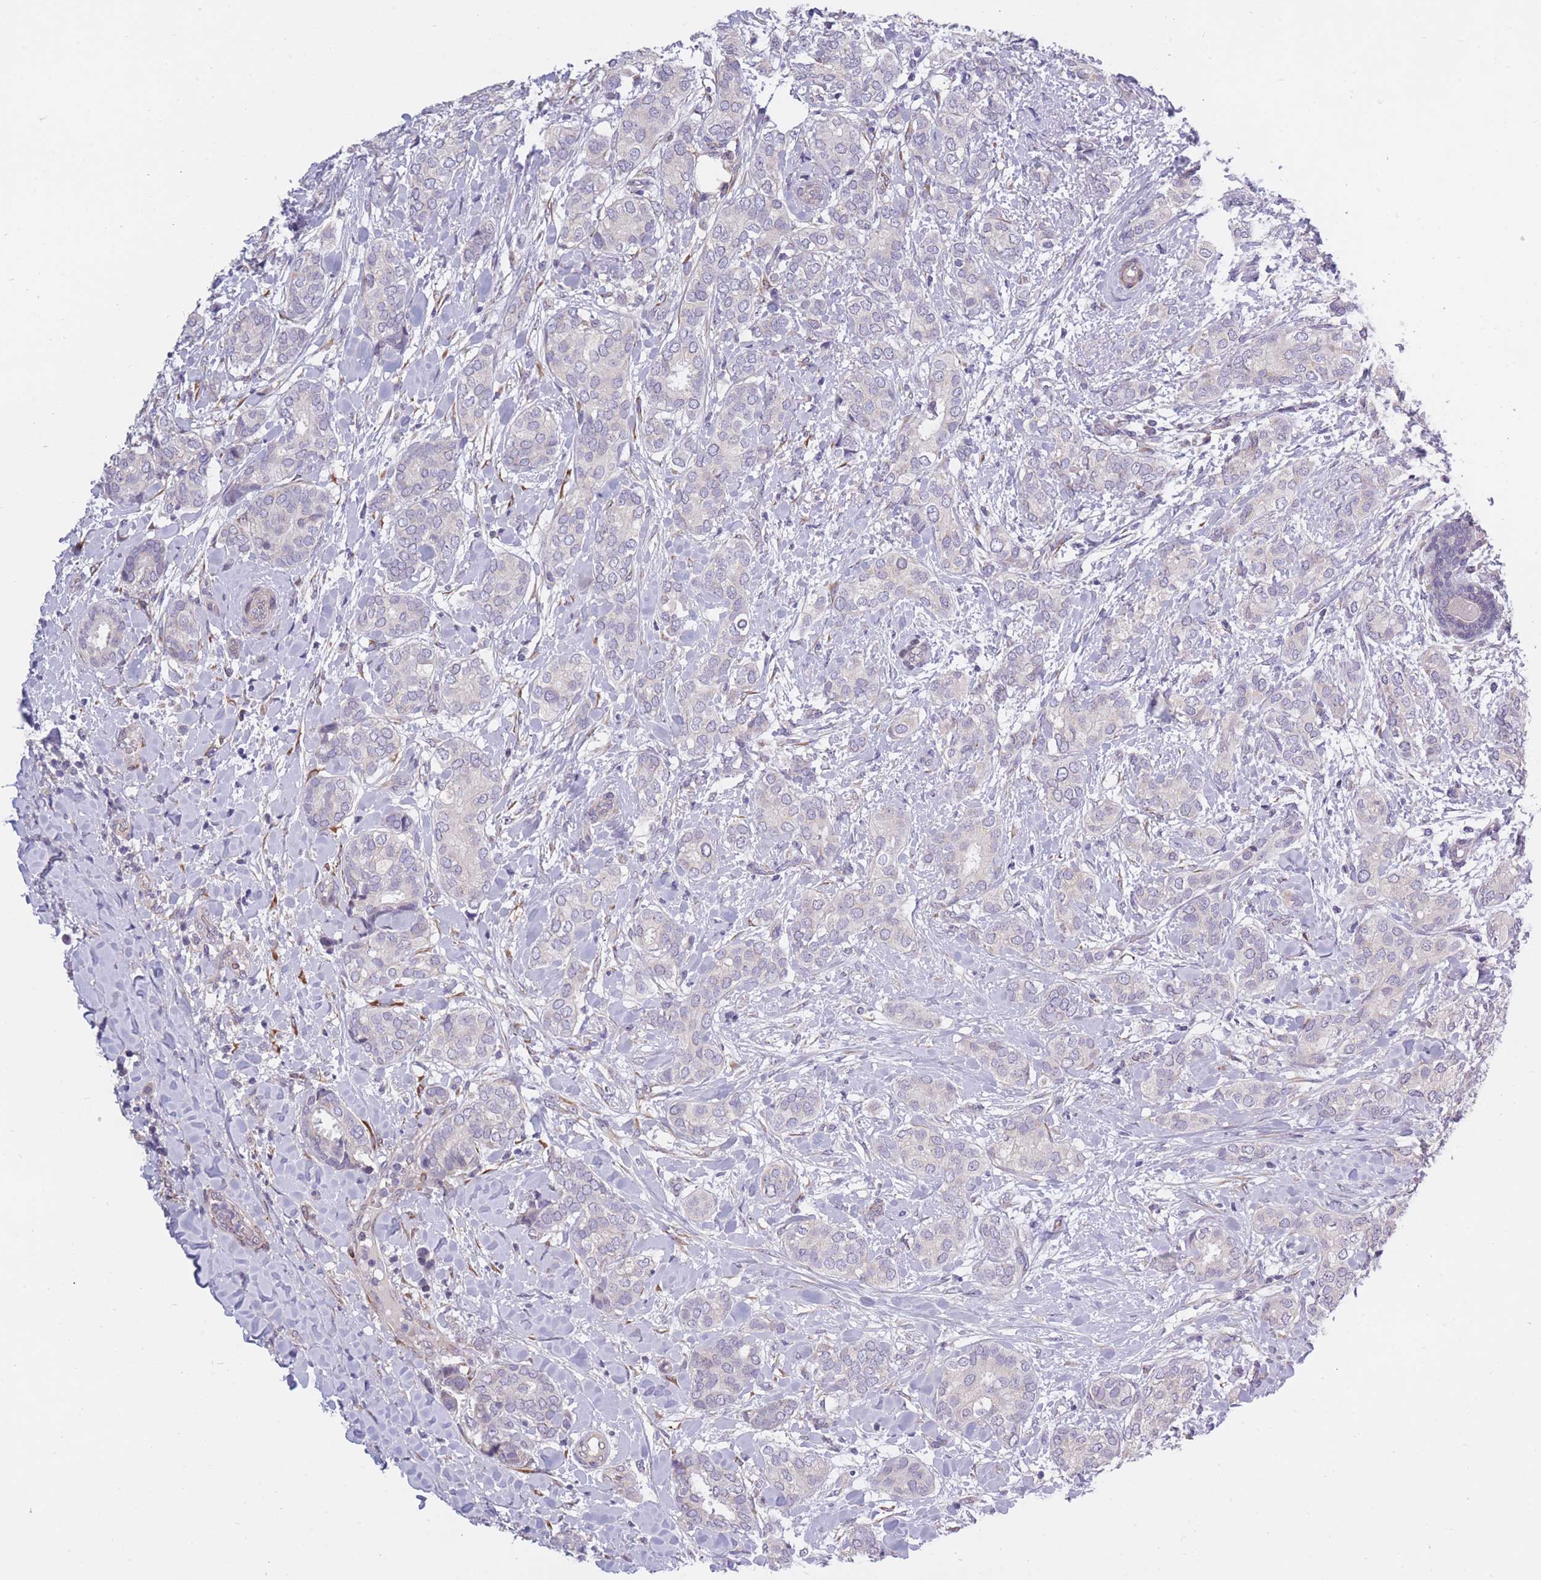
{"staining": {"intensity": "negative", "quantity": "none", "location": "none"}, "tissue": "breast cancer", "cell_type": "Tumor cells", "image_type": "cancer", "snomed": [{"axis": "morphology", "description": "Duct carcinoma"}, {"axis": "topography", "description": "Breast"}], "caption": "Breast cancer (invasive ductal carcinoma) stained for a protein using immunohistochemistry (IHC) exhibits no staining tumor cells.", "gene": "CCNQ", "patient": {"sex": "female", "age": 73}}